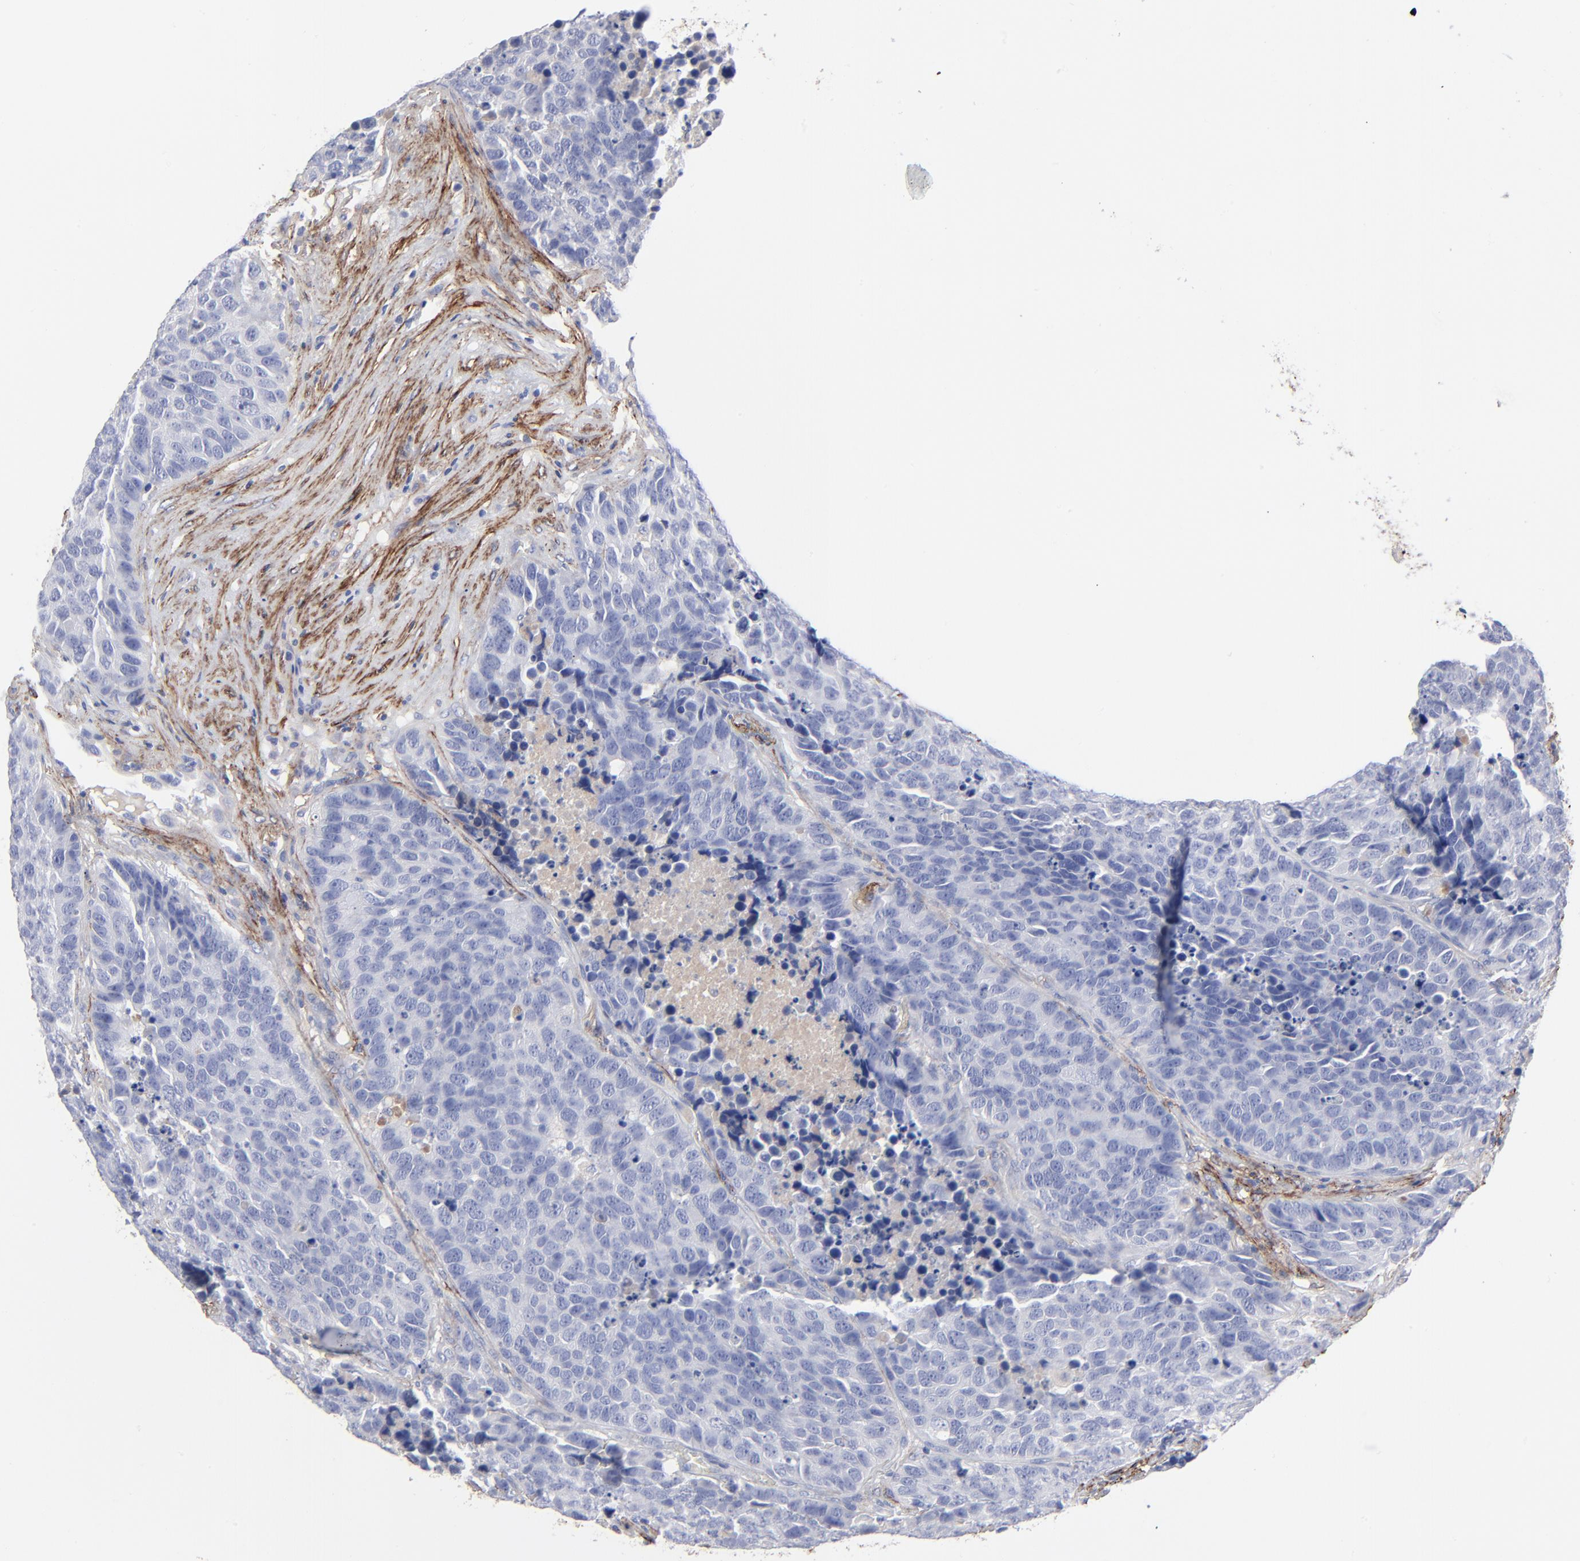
{"staining": {"intensity": "negative", "quantity": "none", "location": "none"}, "tissue": "carcinoid", "cell_type": "Tumor cells", "image_type": "cancer", "snomed": [{"axis": "morphology", "description": "Carcinoid, malignant, NOS"}, {"axis": "topography", "description": "Lung"}], "caption": "Human malignant carcinoid stained for a protein using IHC shows no staining in tumor cells.", "gene": "FBLN2", "patient": {"sex": "male", "age": 60}}